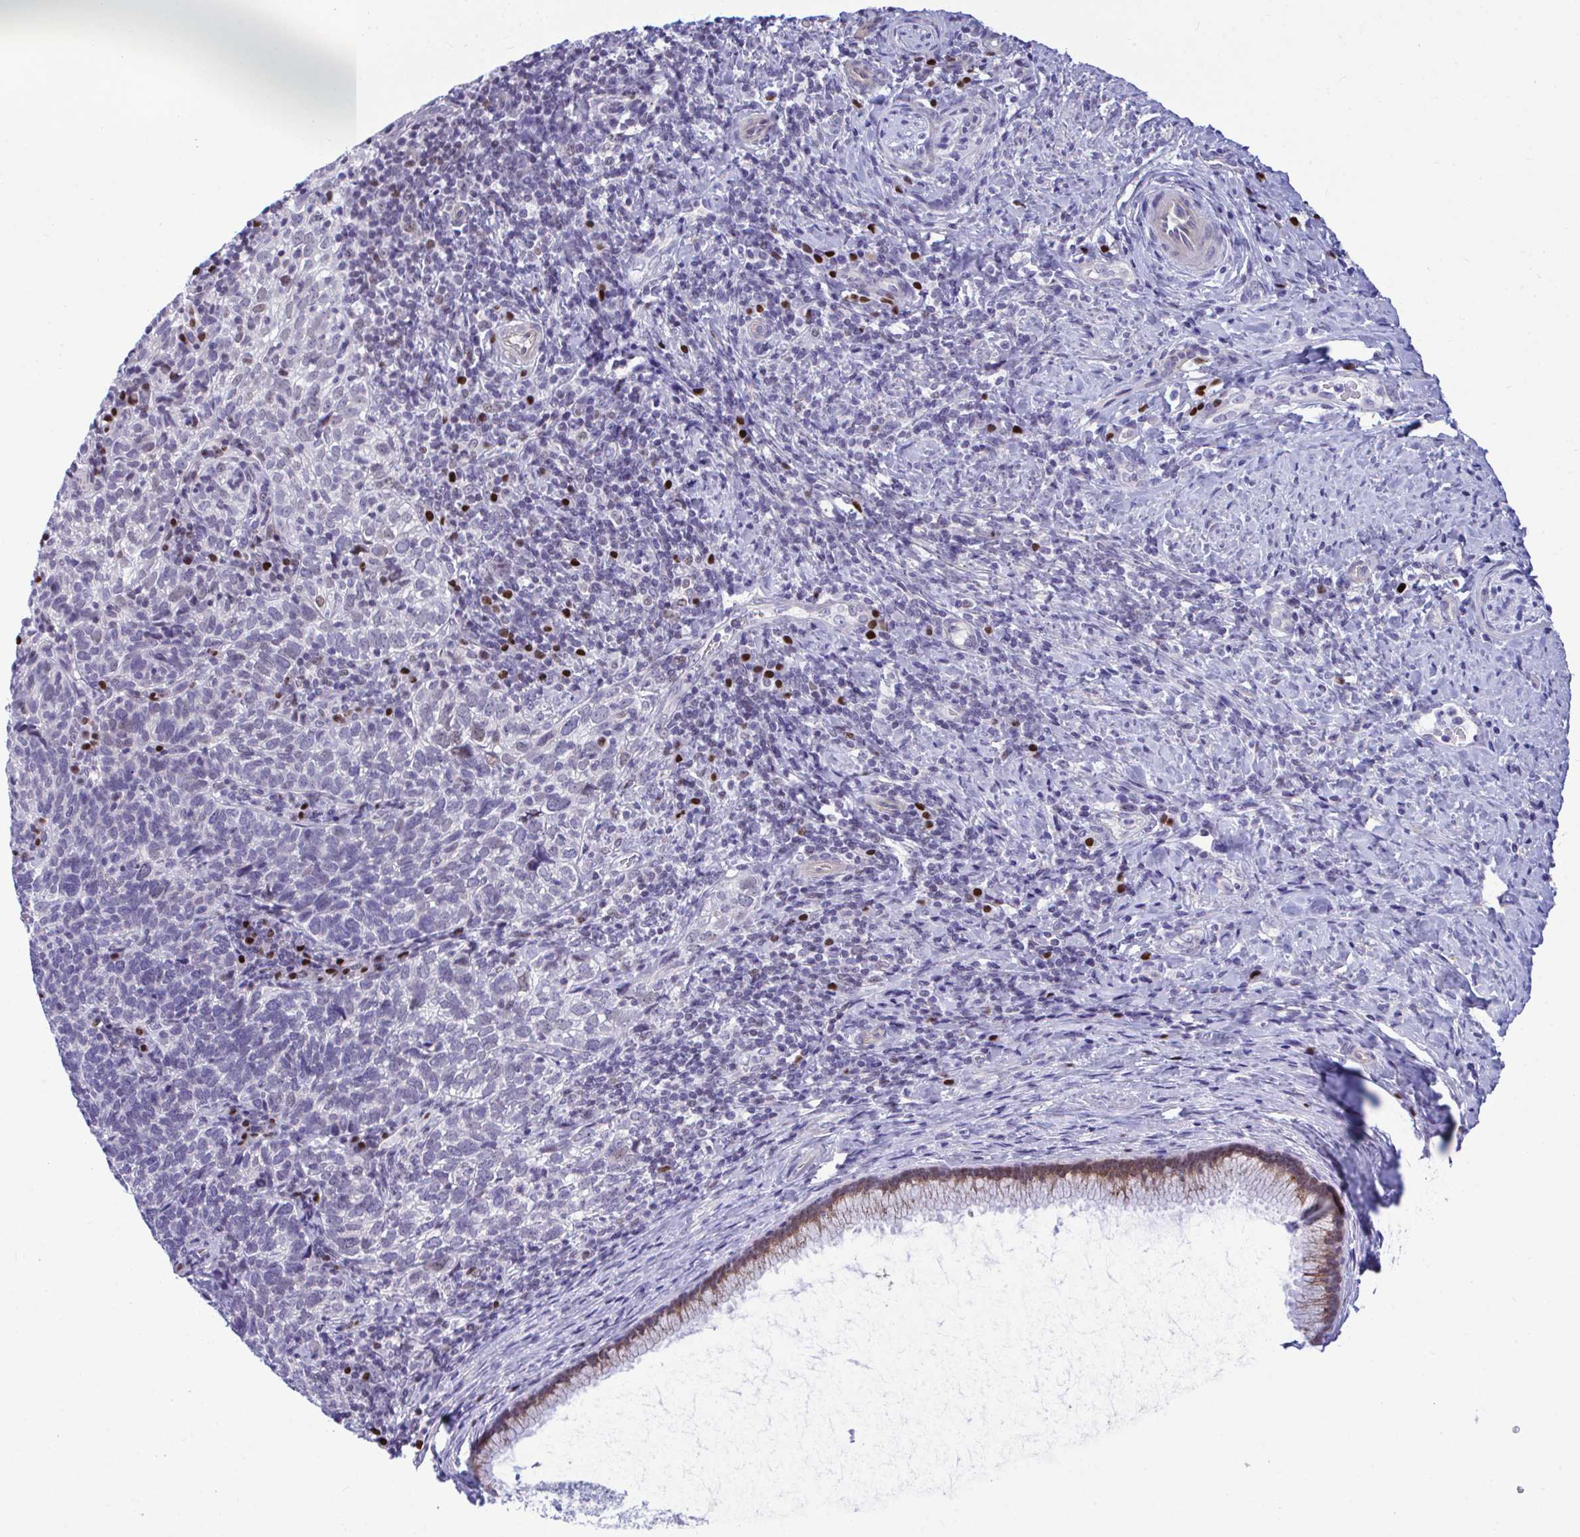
{"staining": {"intensity": "negative", "quantity": "none", "location": "none"}, "tissue": "cervical cancer", "cell_type": "Tumor cells", "image_type": "cancer", "snomed": [{"axis": "morphology", "description": "Normal tissue, NOS"}, {"axis": "morphology", "description": "Squamous cell carcinoma, NOS"}, {"axis": "topography", "description": "Vagina"}, {"axis": "topography", "description": "Cervix"}], "caption": "Immunohistochemical staining of cervical squamous cell carcinoma demonstrates no significant staining in tumor cells. Brightfield microscopy of immunohistochemistry (IHC) stained with DAB (brown) and hematoxylin (blue), captured at high magnification.", "gene": "SLC25A51", "patient": {"sex": "female", "age": 45}}